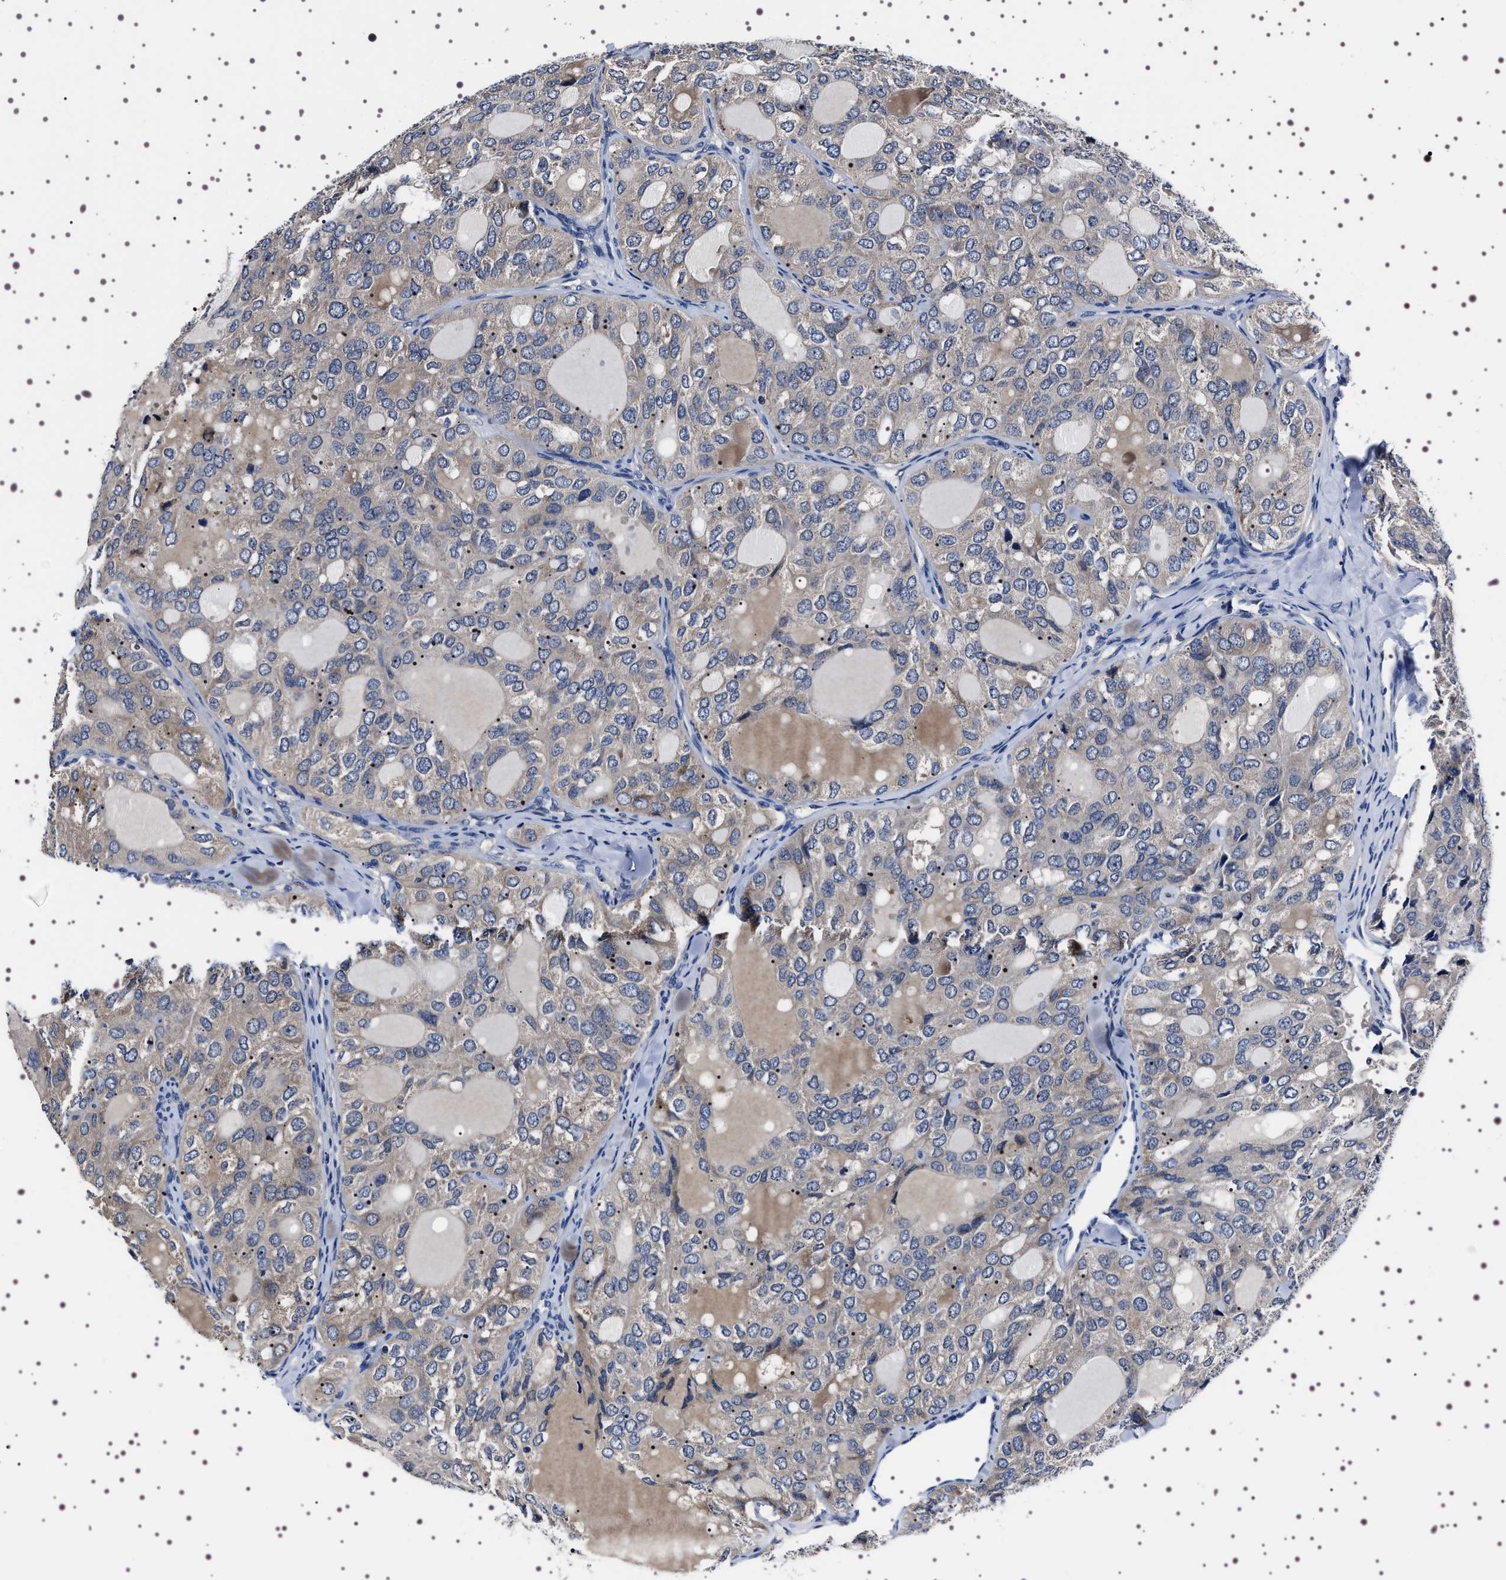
{"staining": {"intensity": "weak", "quantity": ">75%", "location": "cytoplasmic/membranous"}, "tissue": "thyroid cancer", "cell_type": "Tumor cells", "image_type": "cancer", "snomed": [{"axis": "morphology", "description": "Follicular adenoma carcinoma, NOS"}, {"axis": "topography", "description": "Thyroid gland"}], "caption": "This image demonstrates immunohistochemistry staining of thyroid cancer (follicular adenoma carcinoma), with low weak cytoplasmic/membranous expression in approximately >75% of tumor cells.", "gene": "TARBP1", "patient": {"sex": "male", "age": 75}}